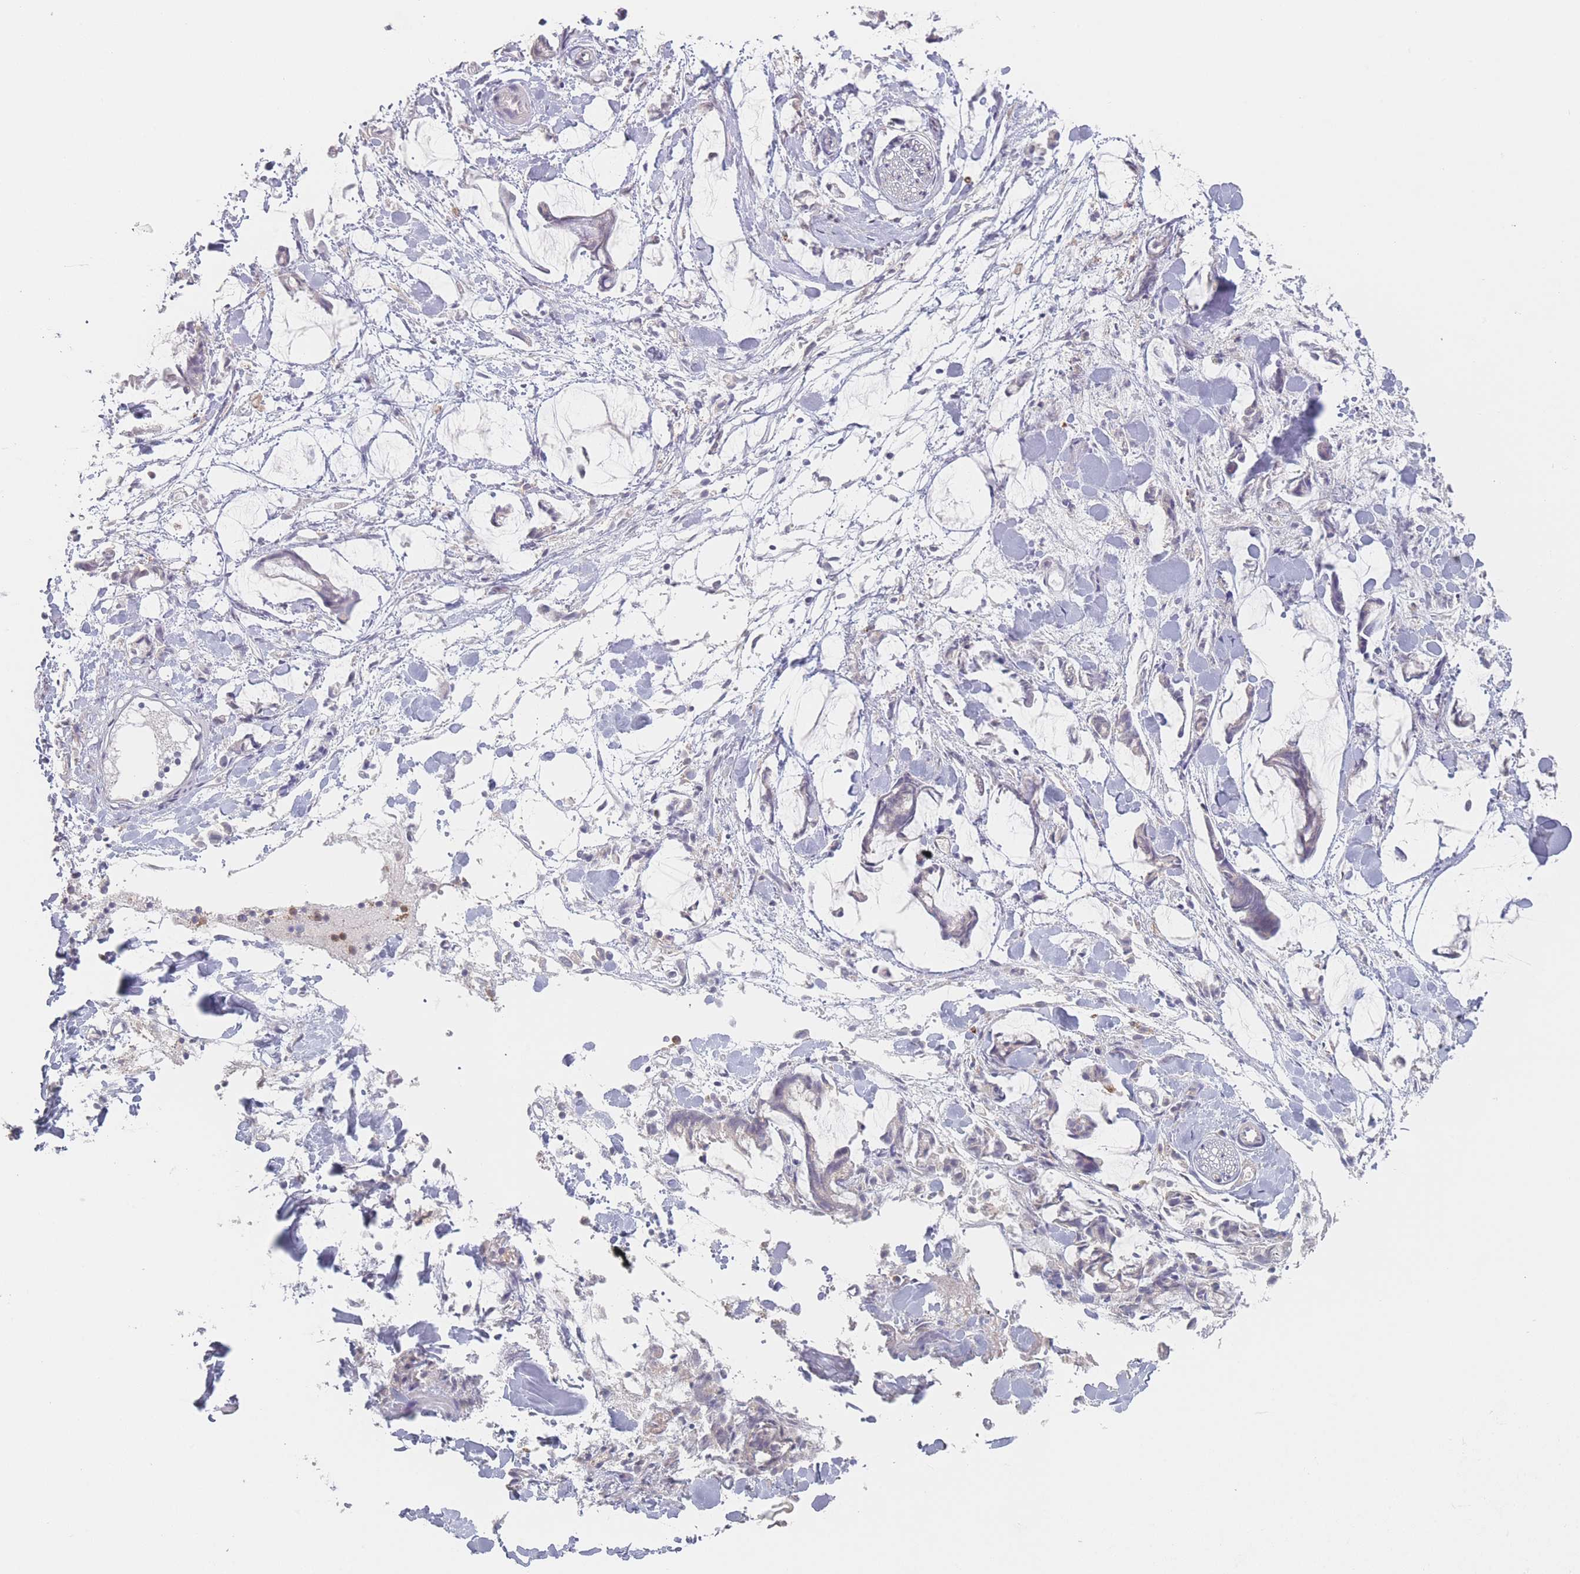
{"staining": {"intensity": "negative", "quantity": "none", "location": "none"}, "tissue": "adipose tissue", "cell_type": "Adipocytes", "image_type": "normal", "snomed": [{"axis": "morphology", "description": "Normal tissue, NOS"}, {"axis": "morphology", "description": "Adenocarcinoma, NOS"}, {"axis": "topography", "description": "Smooth muscle"}, {"axis": "topography", "description": "Colon"}], "caption": "The immunohistochemistry (IHC) micrograph has no significant positivity in adipocytes of adipose tissue.", "gene": "PPM1A", "patient": {"sex": "male", "age": 14}}